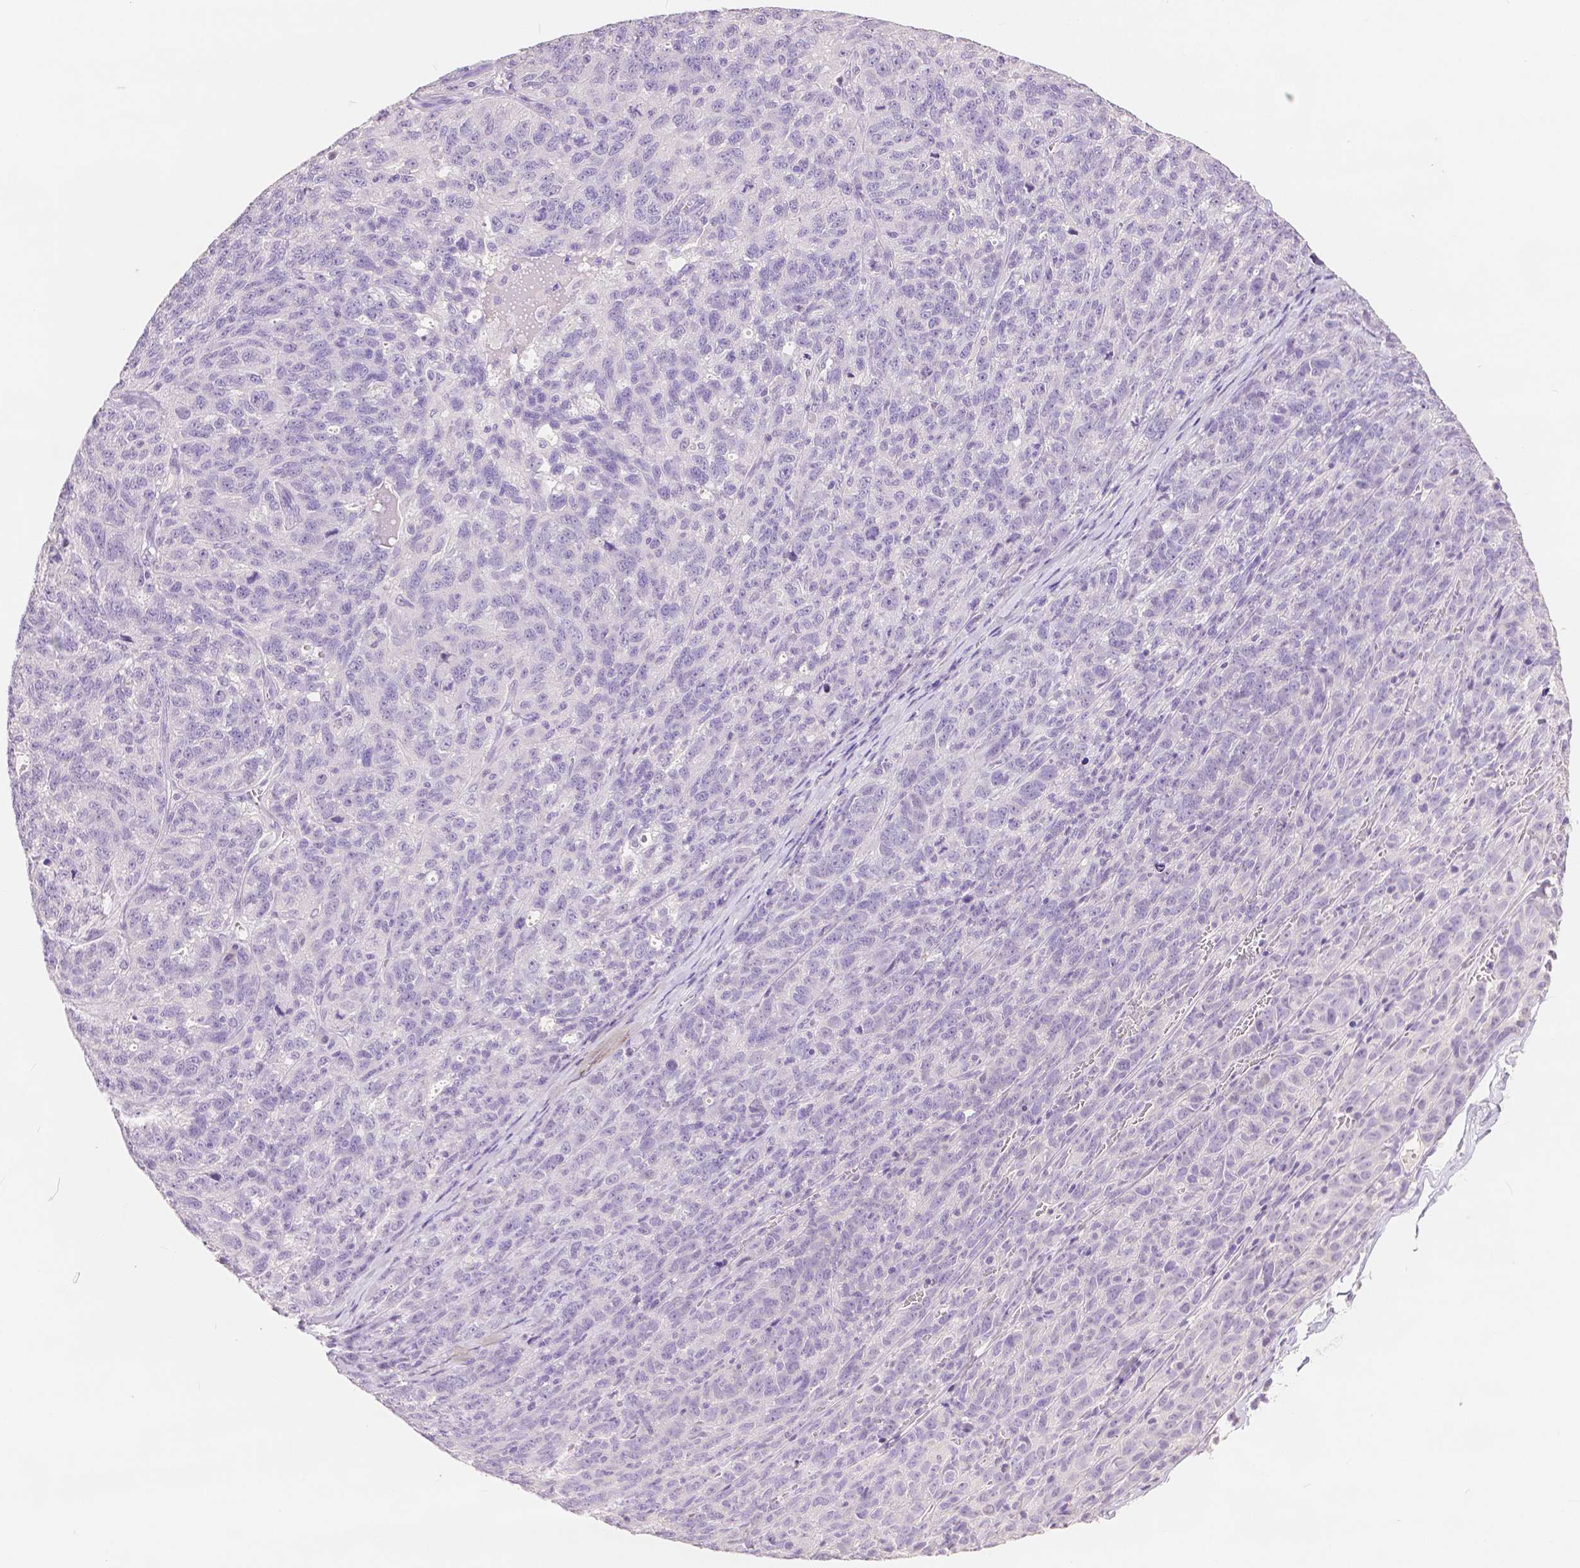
{"staining": {"intensity": "negative", "quantity": "none", "location": "none"}, "tissue": "ovarian cancer", "cell_type": "Tumor cells", "image_type": "cancer", "snomed": [{"axis": "morphology", "description": "Cystadenocarcinoma, serous, NOS"}, {"axis": "topography", "description": "Ovary"}], "caption": "Image shows no protein positivity in tumor cells of serous cystadenocarcinoma (ovarian) tissue.", "gene": "HNF1B", "patient": {"sex": "female", "age": 71}}